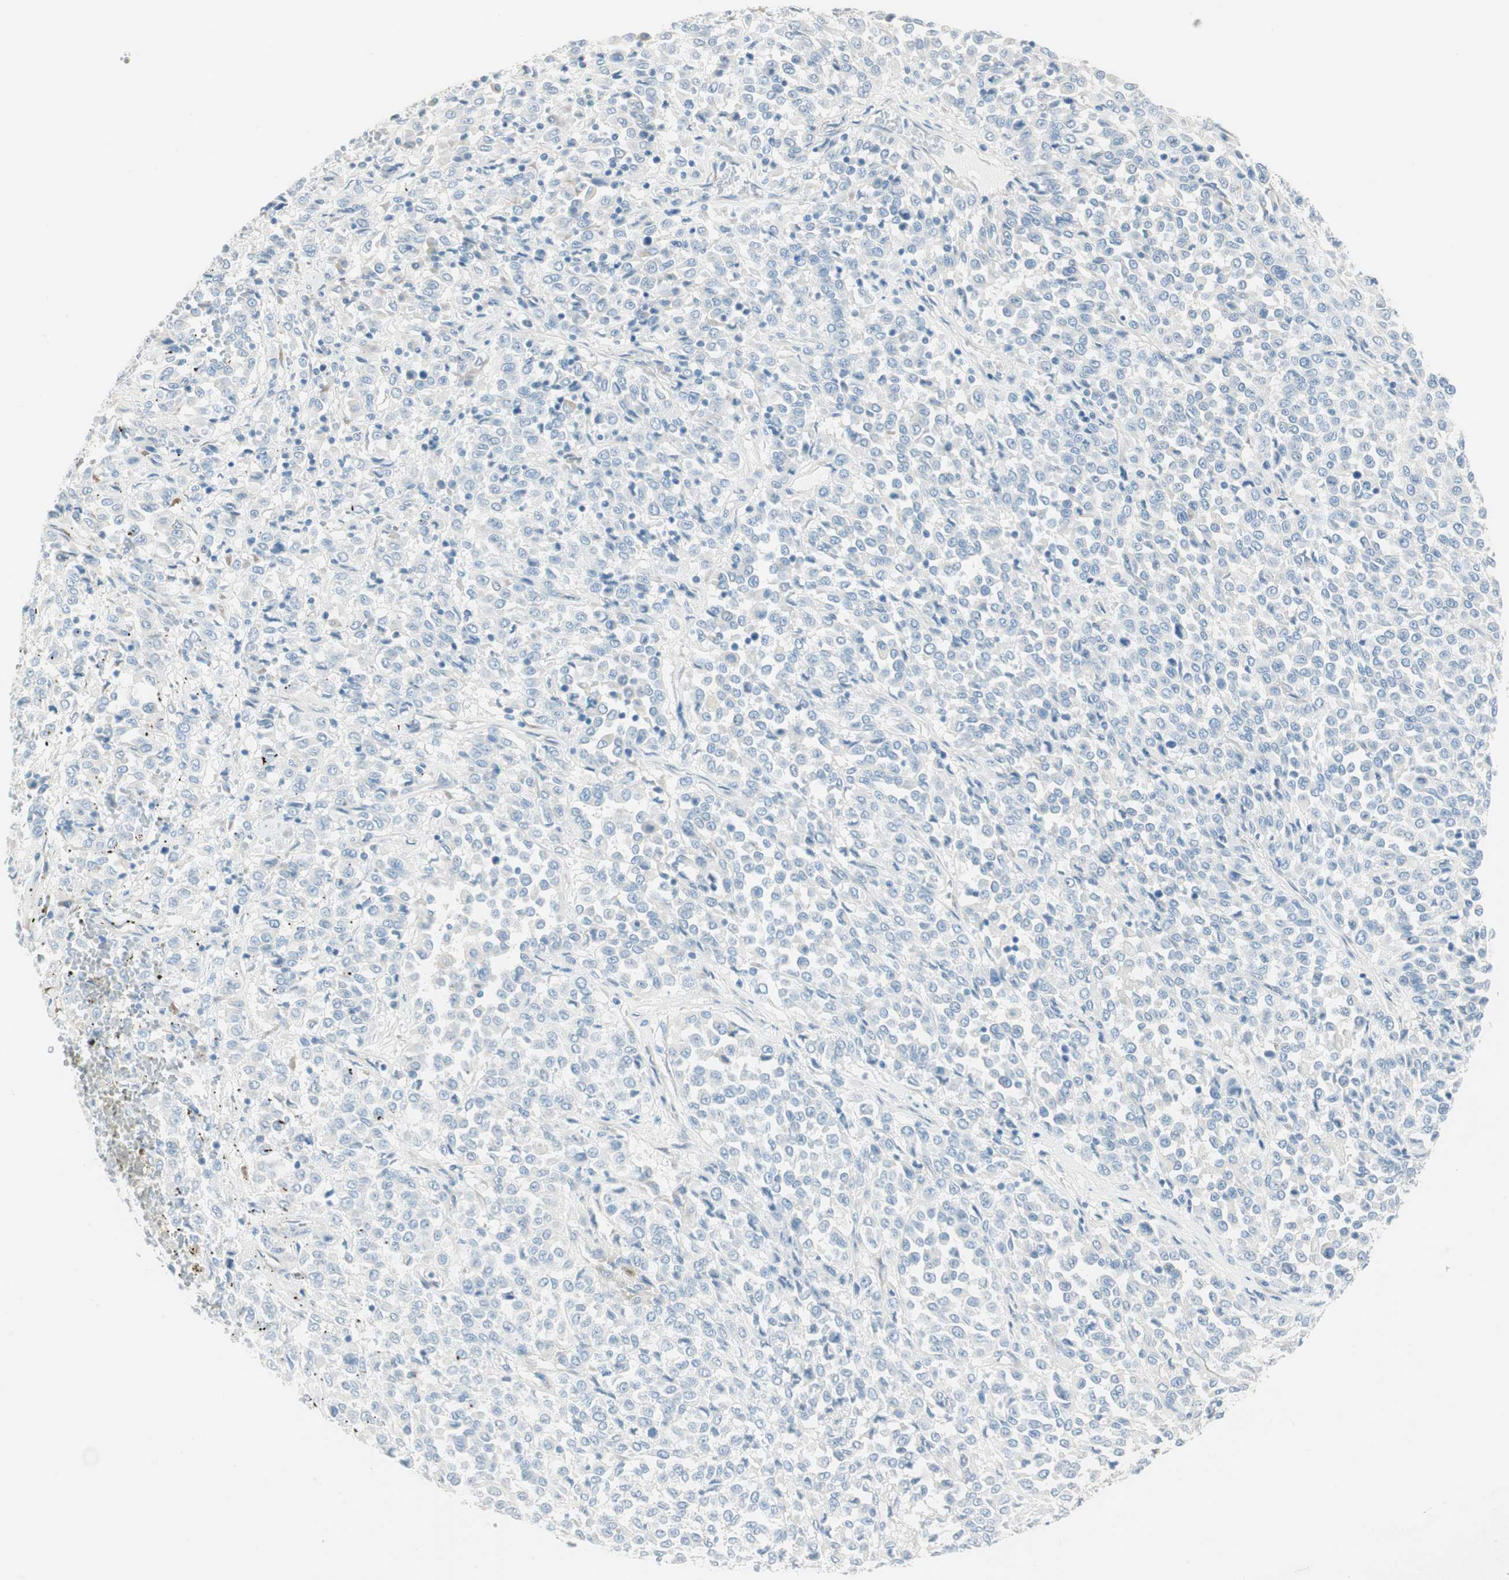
{"staining": {"intensity": "negative", "quantity": "none", "location": "none"}, "tissue": "melanoma", "cell_type": "Tumor cells", "image_type": "cancer", "snomed": [{"axis": "morphology", "description": "Malignant melanoma, Metastatic site"}, {"axis": "topography", "description": "Pancreas"}], "caption": "Tumor cells are negative for brown protein staining in melanoma.", "gene": "CDK3", "patient": {"sex": "female", "age": 30}}